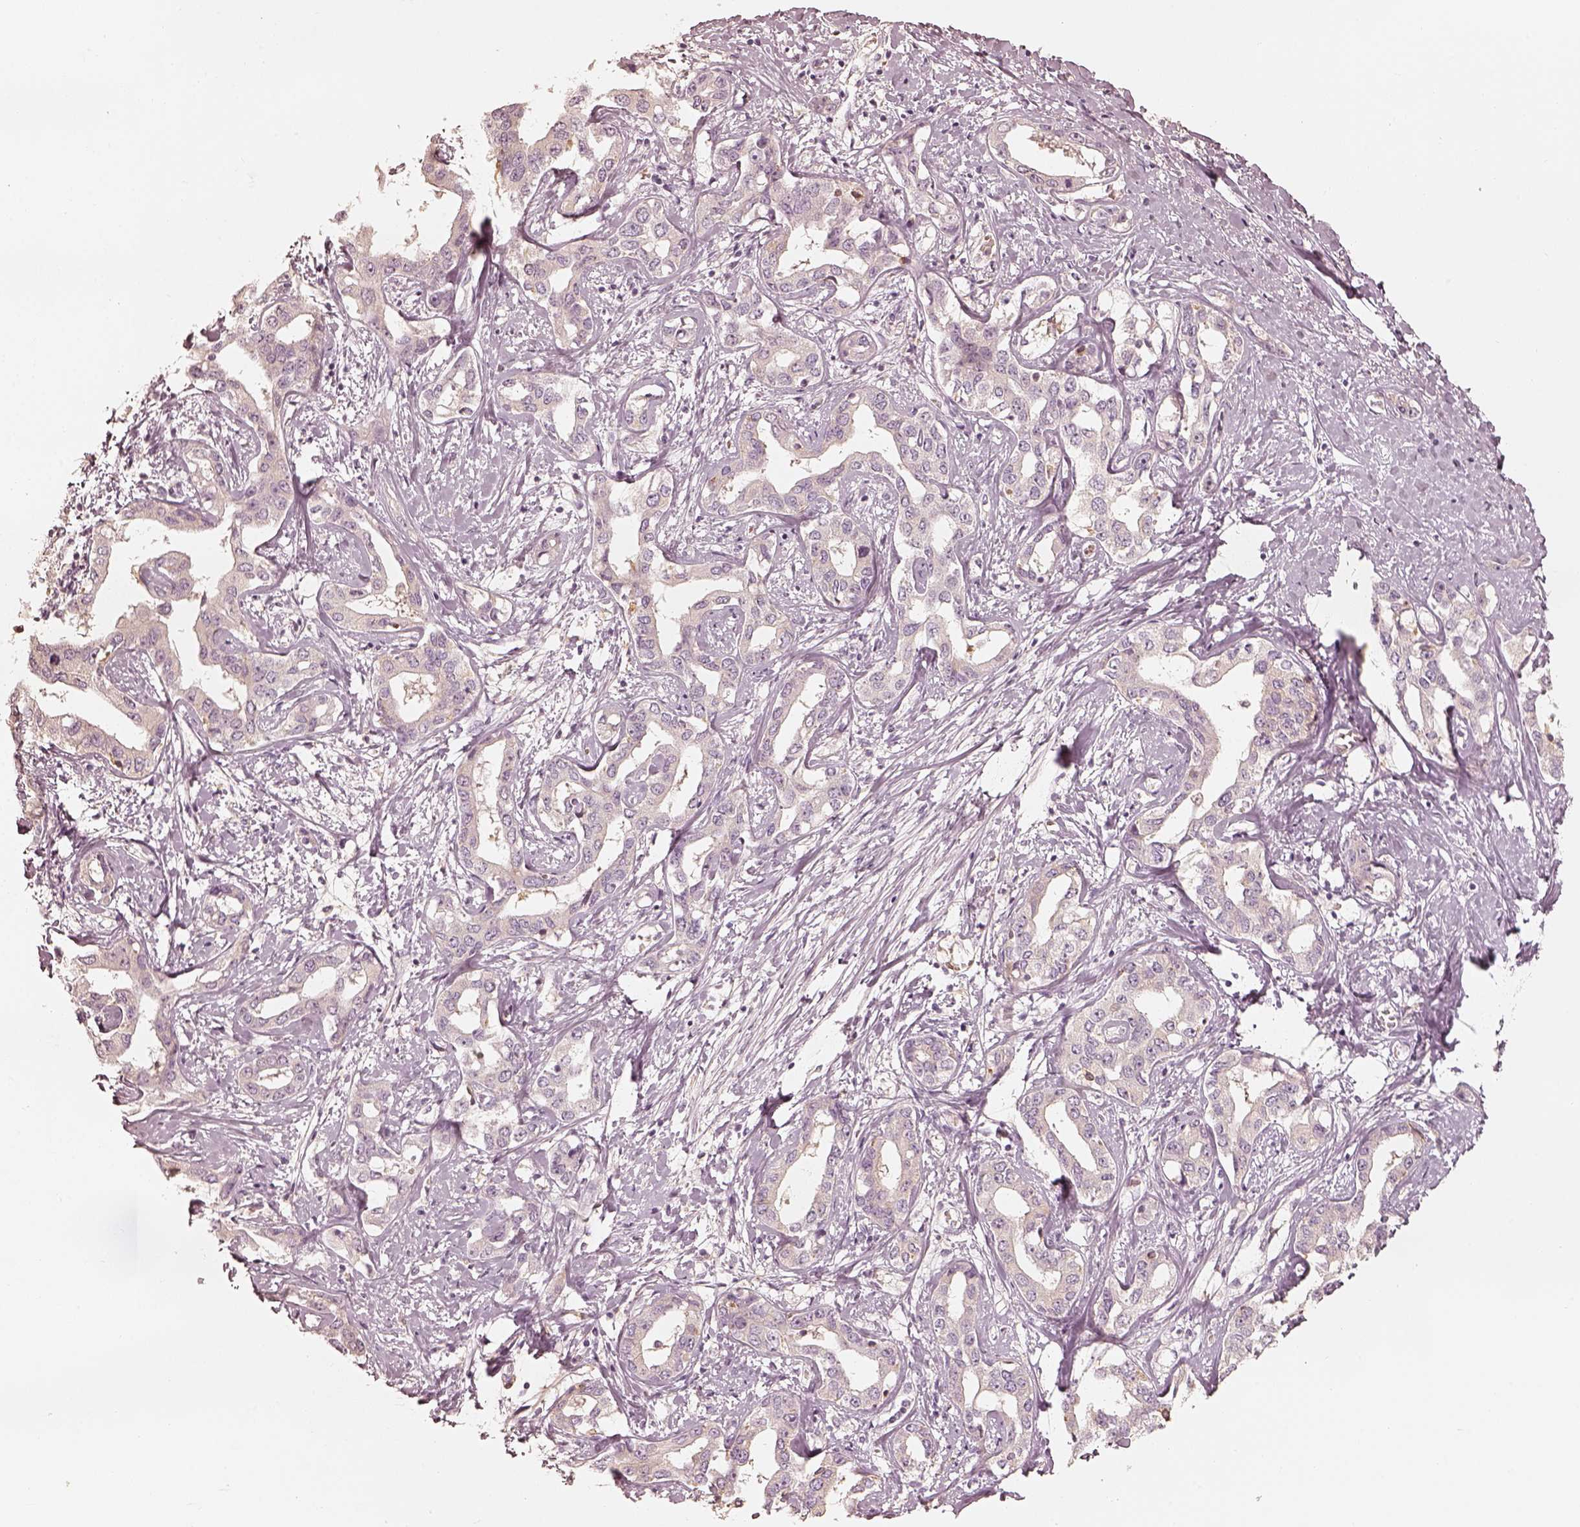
{"staining": {"intensity": "negative", "quantity": "none", "location": "none"}, "tissue": "liver cancer", "cell_type": "Tumor cells", "image_type": "cancer", "snomed": [{"axis": "morphology", "description": "Cholangiocarcinoma"}, {"axis": "topography", "description": "Liver"}], "caption": "Cholangiocarcinoma (liver) was stained to show a protein in brown. There is no significant positivity in tumor cells.", "gene": "FMNL2", "patient": {"sex": "male", "age": 59}}